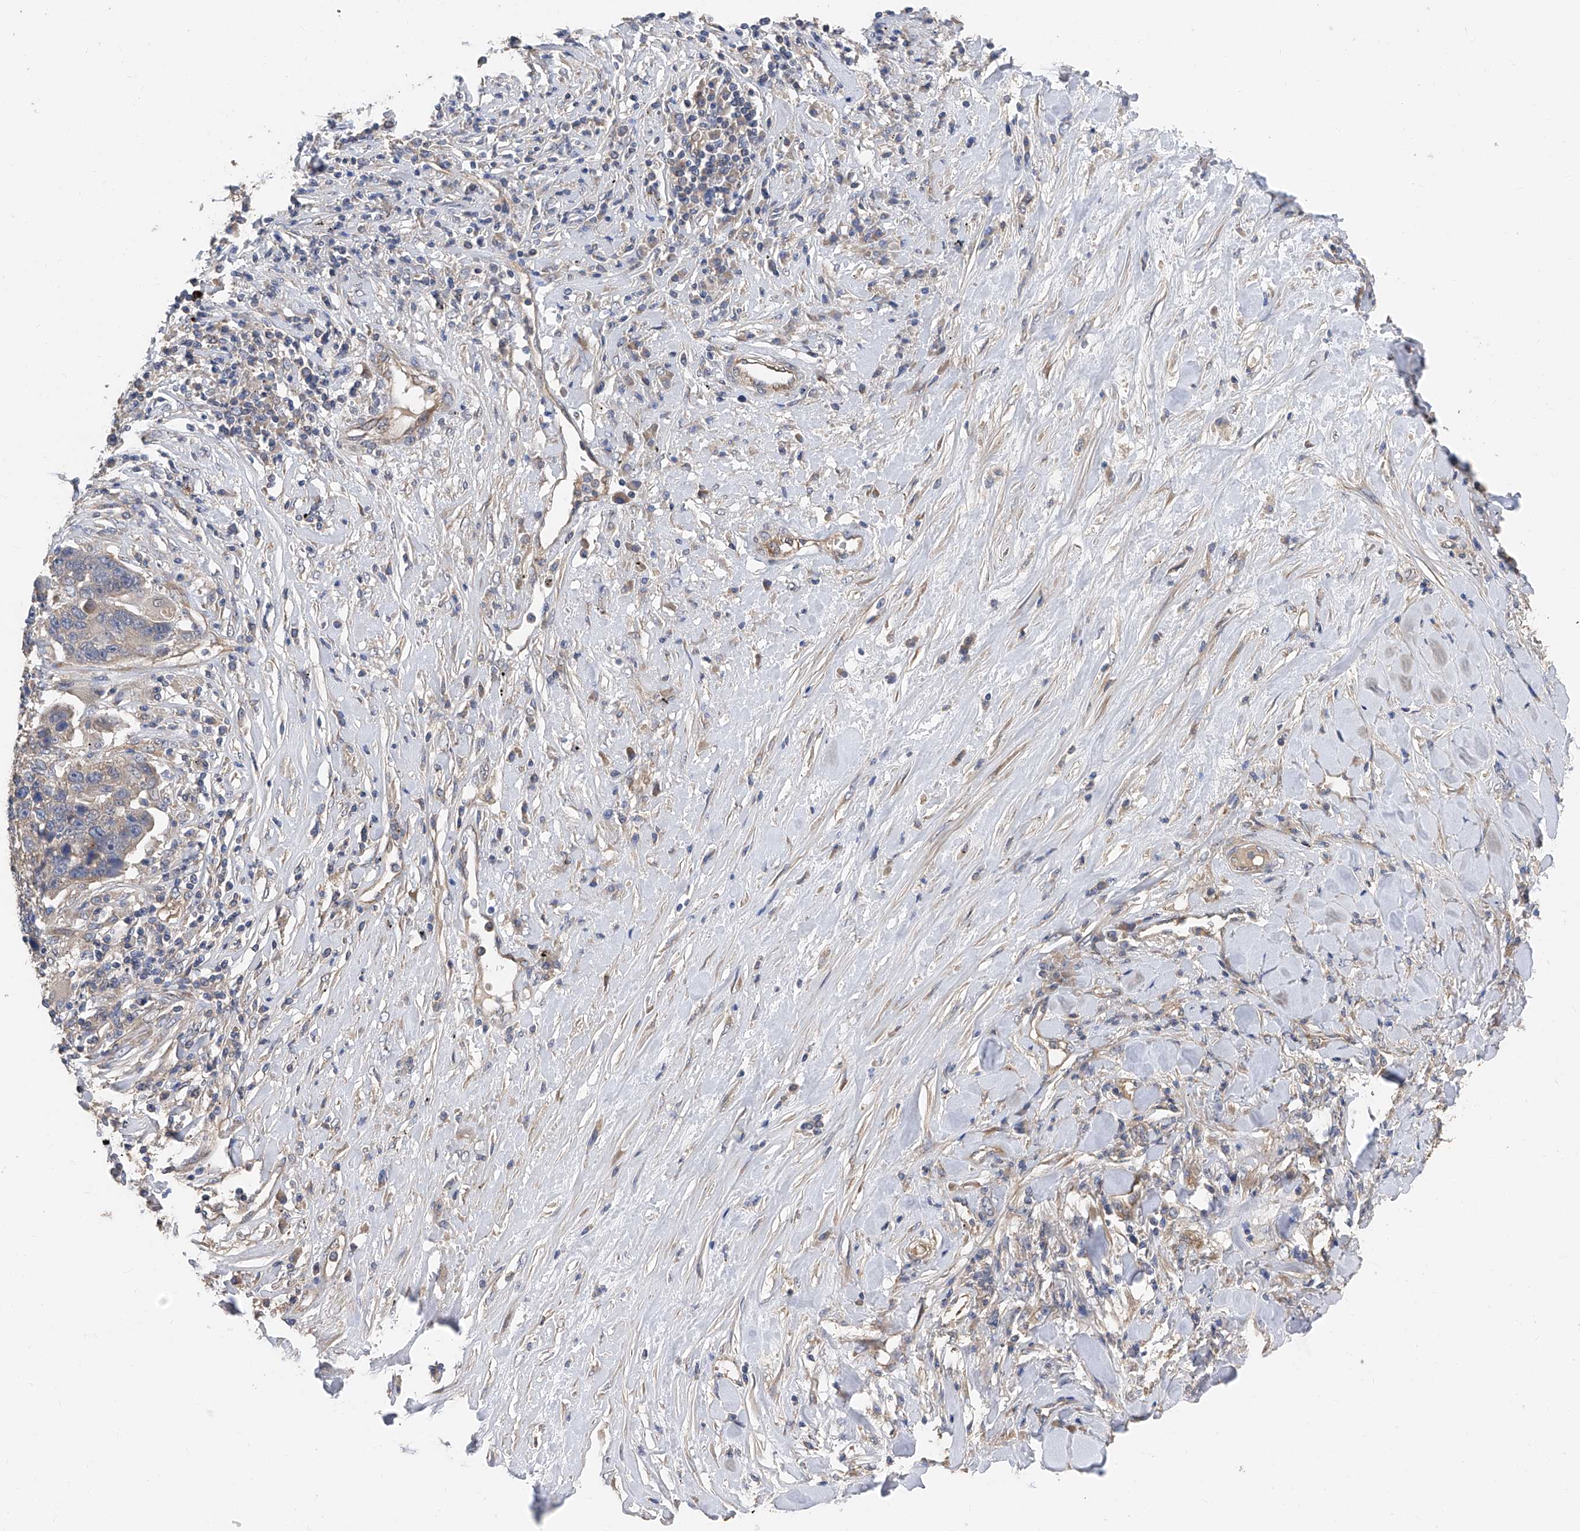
{"staining": {"intensity": "negative", "quantity": "none", "location": "none"}, "tissue": "lung cancer", "cell_type": "Tumor cells", "image_type": "cancer", "snomed": [{"axis": "morphology", "description": "Squamous cell carcinoma, NOS"}, {"axis": "topography", "description": "Lung"}], "caption": "Micrograph shows no significant protein expression in tumor cells of squamous cell carcinoma (lung).", "gene": "PTK2", "patient": {"sex": "male", "age": 66}}